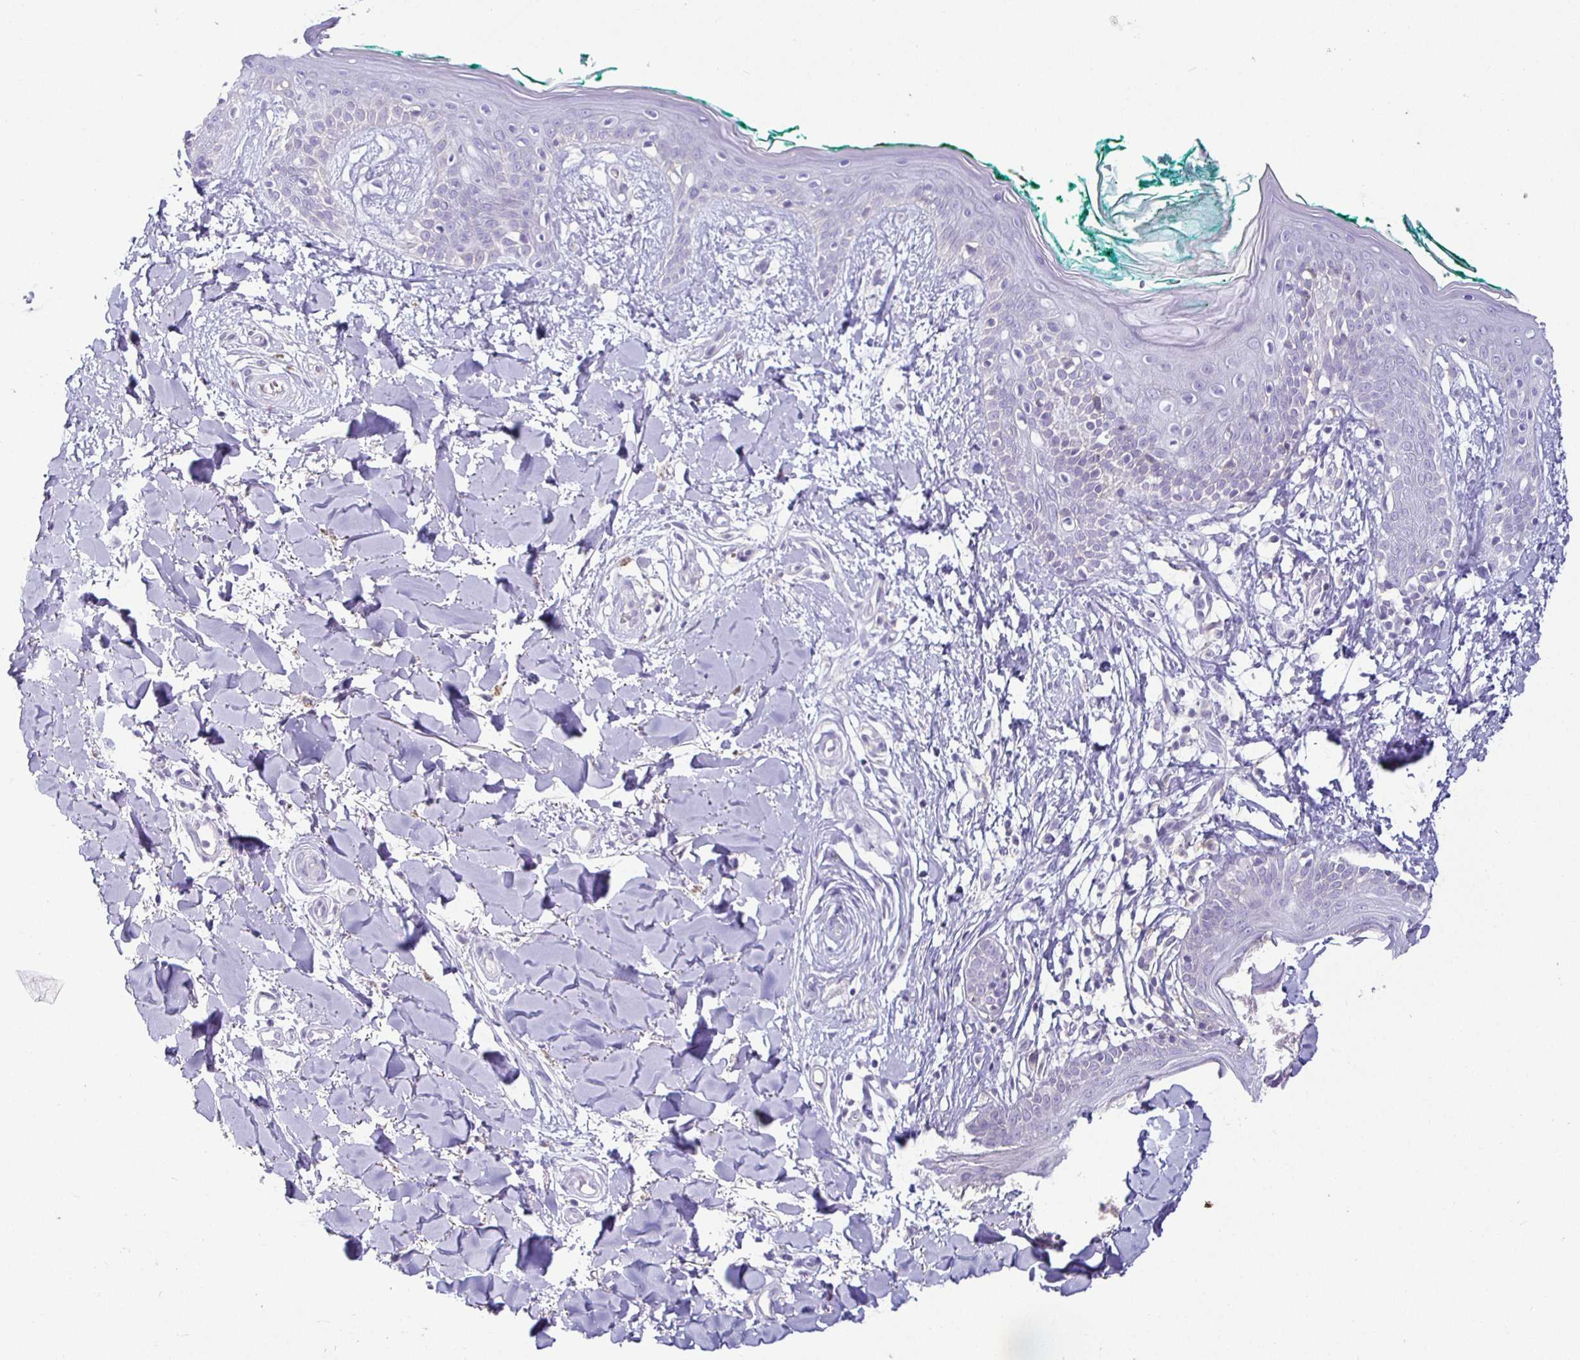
{"staining": {"intensity": "negative", "quantity": "none", "location": "none"}, "tissue": "skin", "cell_type": "Fibroblasts", "image_type": "normal", "snomed": [{"axis": "morphology", "description": "Normal tissue, NOS"}, {"axis": "topography", "description": "Skin"}], "caption": "Normal skin was stained to show a protein in brown. There is no significant staining in fibroblasts.", "gene": "SIRPA", "patient": {"sex": "female", "age": 34}}